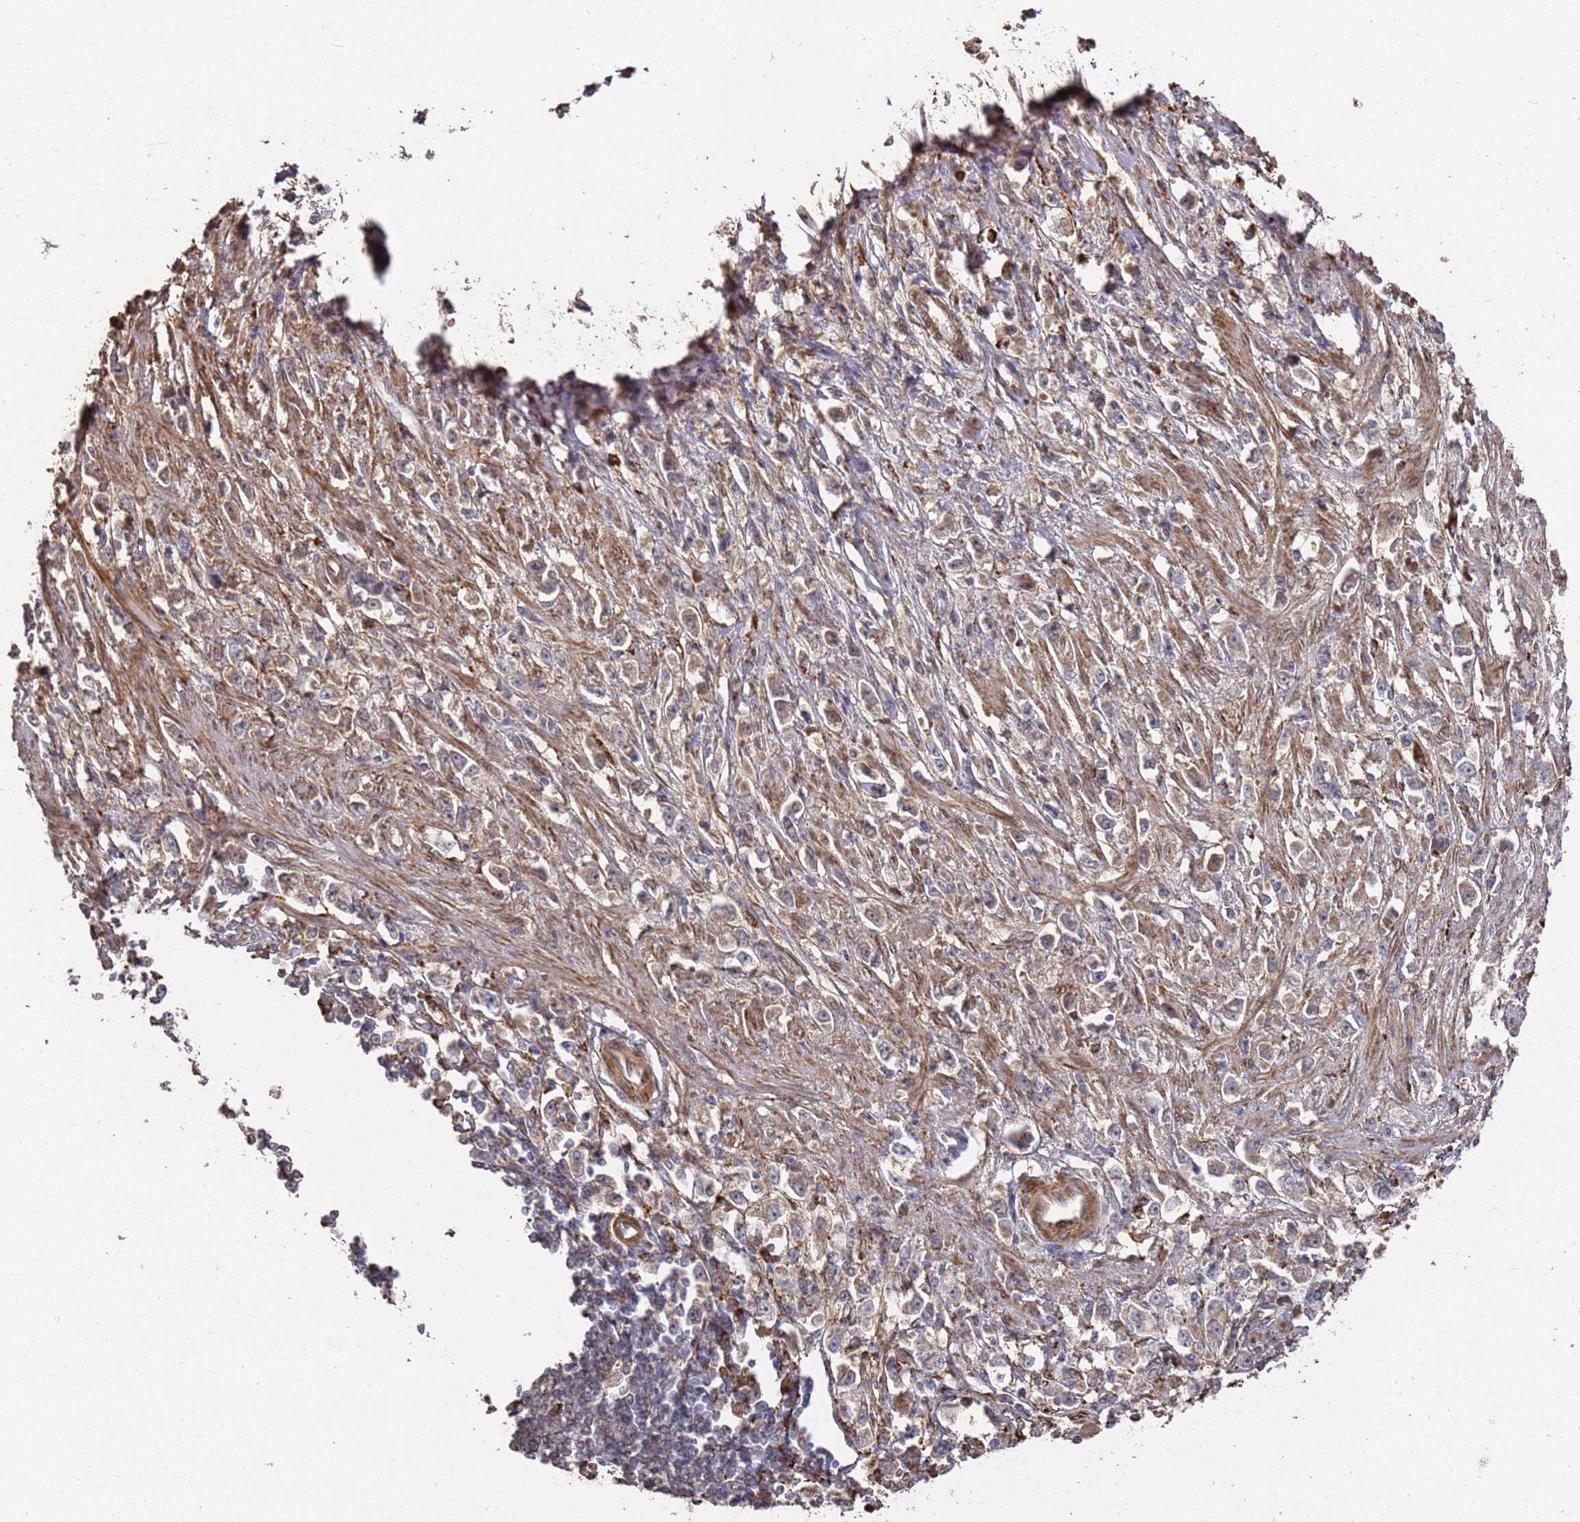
{"staining": {"intensity": "moderate", "quantity": ">75%", "location": "cytoplasmic/membranous"}, "tissue": "stomach cancer", "cell_type": "Tumor cells", "image_type": "cancer", "snomed": [{"axis": "morphology", "description": "Adenocarcinoma, NOS"}, {"axis": "topography", "description": "Stomach"}], "caption": "Immunohistochemistry (IHC) of human stomach cancer (adenocarcinoma) exhibits medium levels of moderate cytoplasmic/membranous expression in approximately >75% of tumor cells. The staining is performed using DAB (3,3'-diaminobenzidine) brown chromogen to label protein expression. The nuclei are counter-stained blue using hematoxylin.", "gene": "LACC1", "patient": {"sex": "female", "age": 59}}